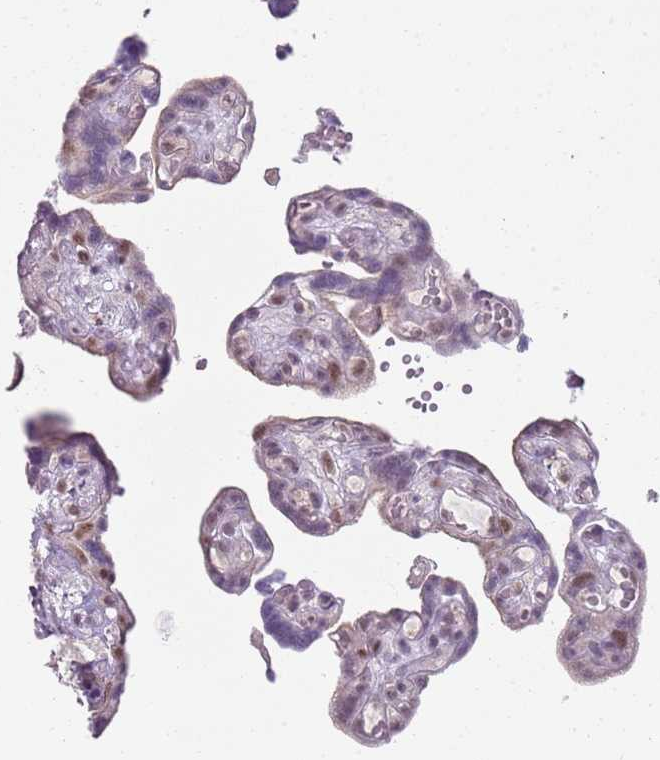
{"staining": {"intensity": "weak", "quantity": ">75%", "location": "nuclear"}, "tissue": "placenta", "cell_type": "Decidual cells", "image_type": "normal", "snomed": [{"axis": "morphology", "description": "Normal tissue, NOS"}, {"axis": "topography", "description": "Placenta"}], "caption": "High-power microscopy captured an immunohistochemistry (IHC) photomicrograph of unremarkable placenta, revealing weak nuclear staining in approximately >75% of decidual cells.", "gene": "SMARCAL1", "patient": {"sex": "female", "age": 30}}